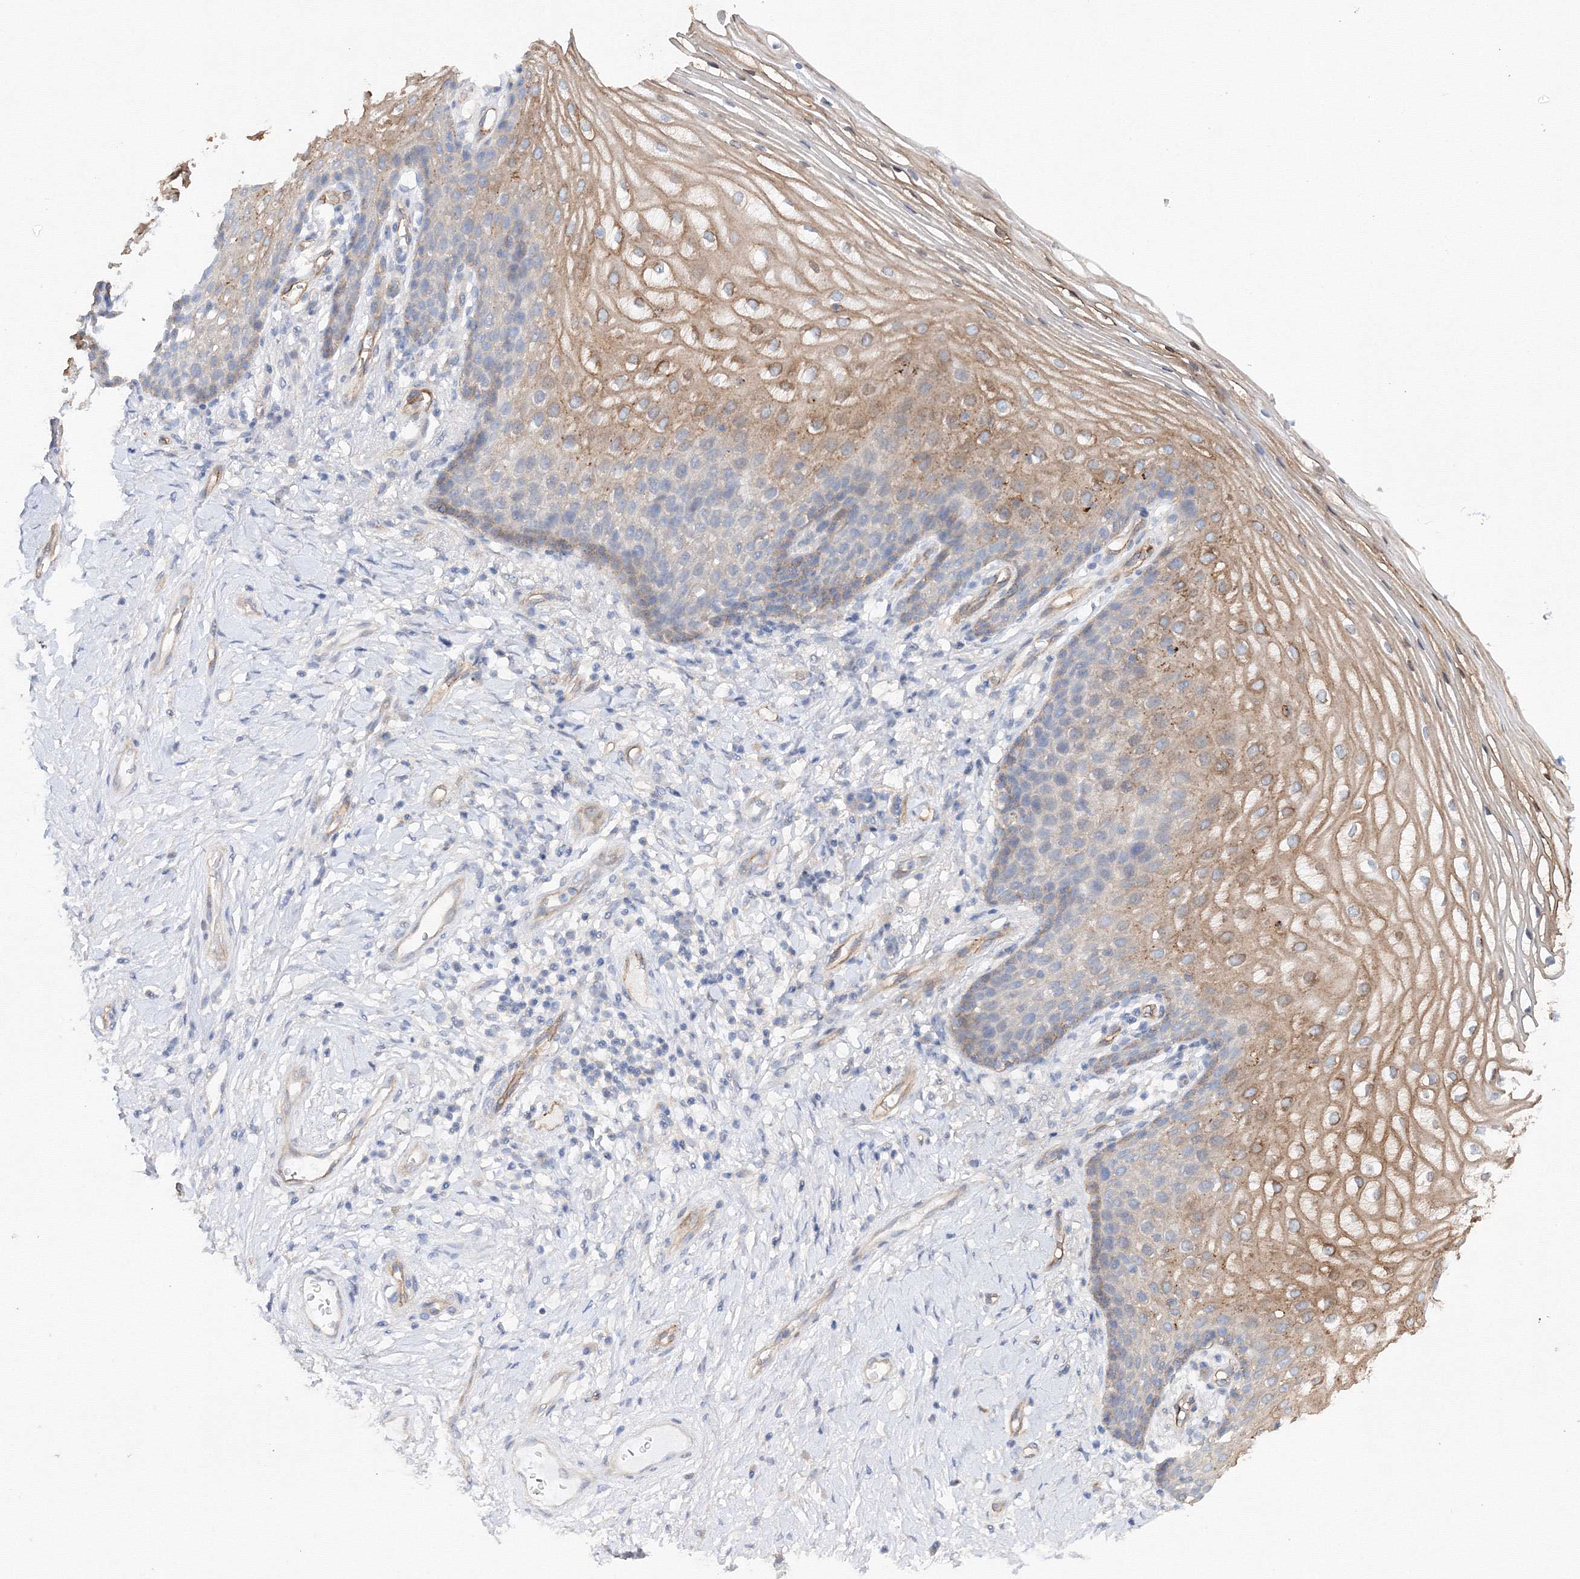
{"staining": {"intensity": "moderate", "quantity": "25%-75%", "location": "cytoplasmic/membranous"}, "tissue": "vagina", "cell_type": "Squamous epithelial cells", "image_type": "normal", "snomed": [{"axis": "morphology", "description": "Normal tissue, NOS"}, {"axis": "topography", "description": "Vagina"}], "caption": "IHC image of normal vagina: human vagina stained using immunohistochemistry demonstrates medium levels of moderate protein expression localized specifically in the cytoplasmic/membranous of squamous epithelial cells, appearing as a cytoplasmic/membranous brown color.", "gene": "DIS3L2", "patient": {"sex": "female", "age": 60}}